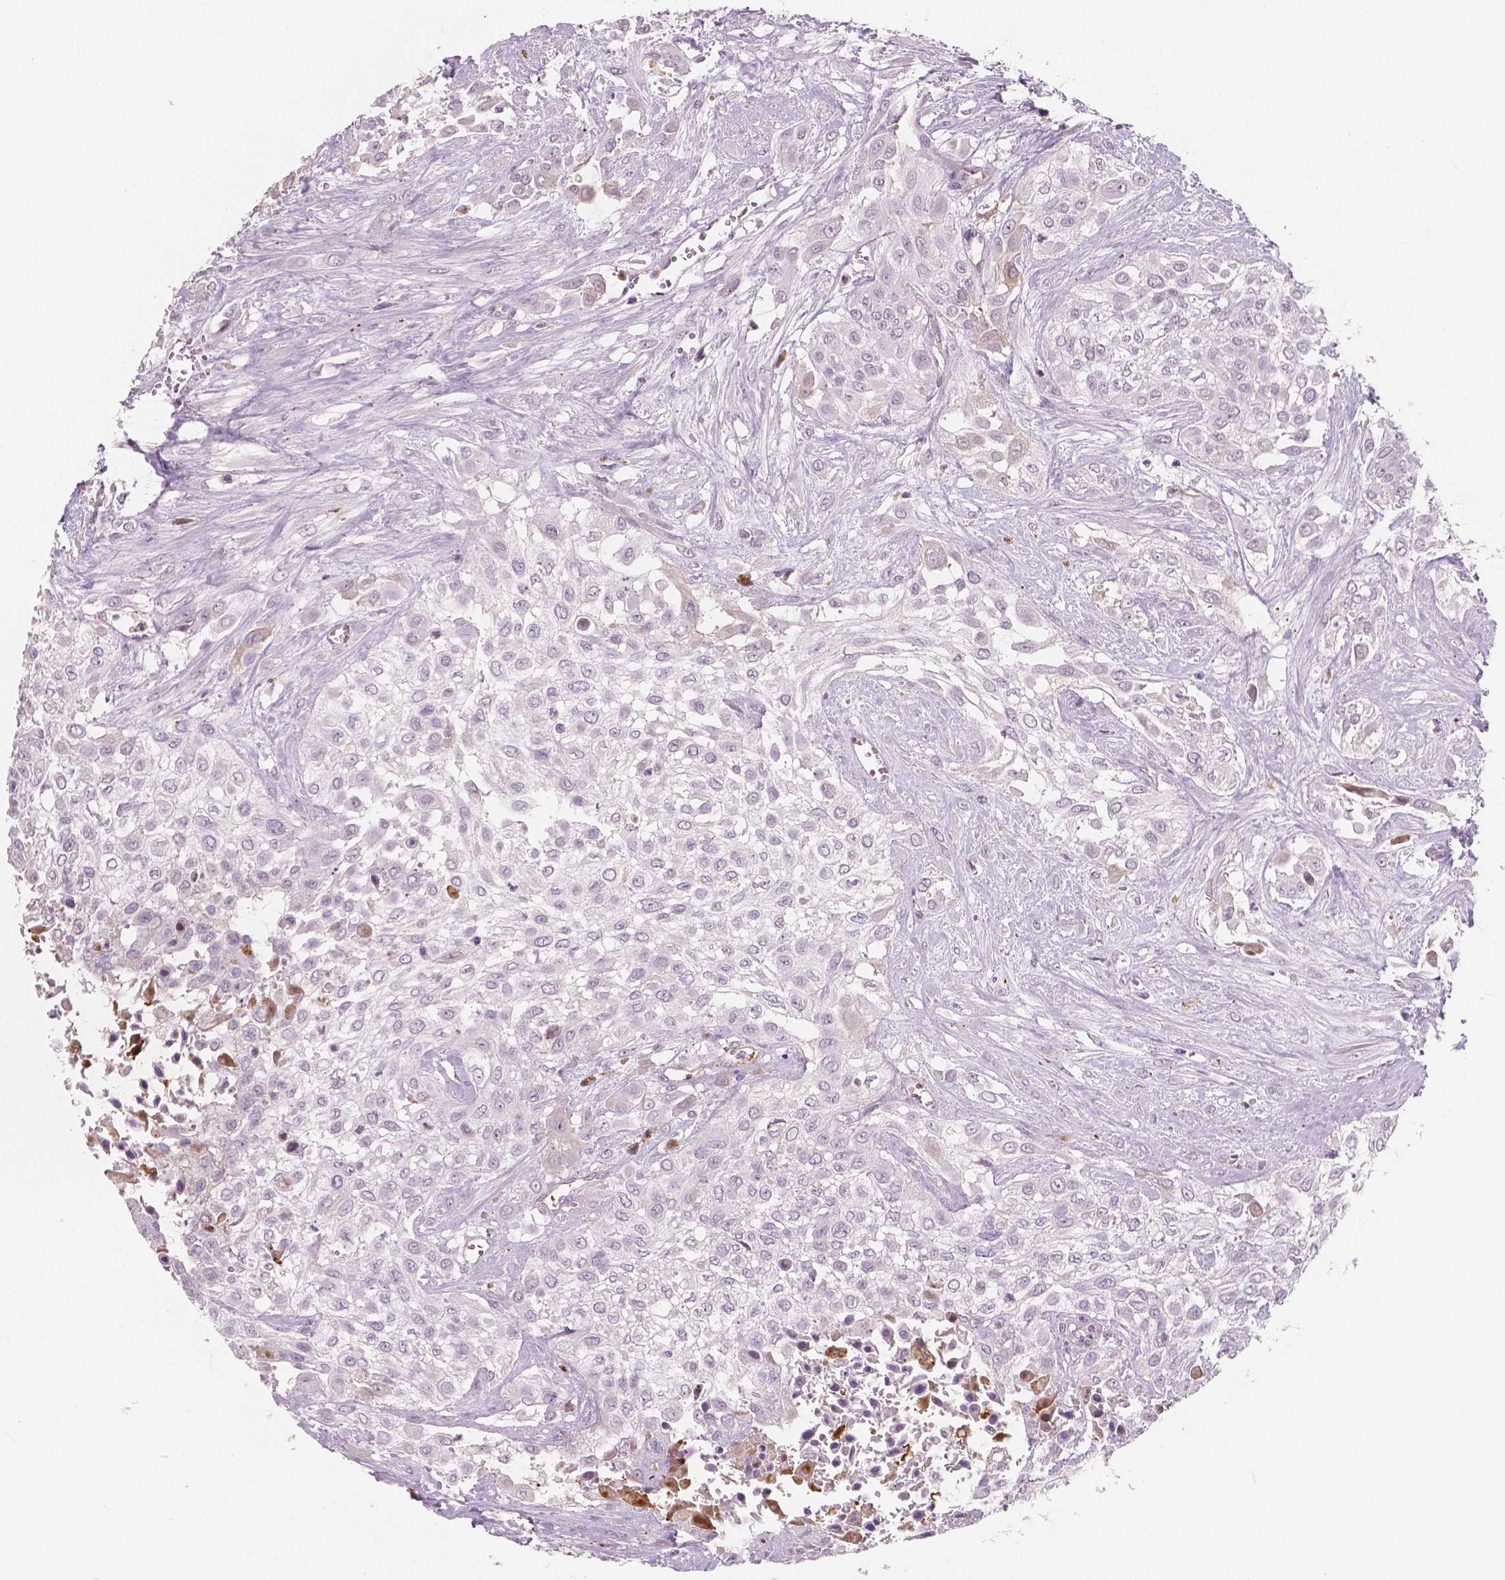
{"staining": {"intensity": "negative", "quantity": "none", "location": "none"}, "tissue": "urothelial cancer", "cell_type": "Tumor cells", "image_type": "cancer", "snomed": [{"axis": "morphology", "description": "Urothelial carcinoma, High grade"}, {"axis": "topography", "description": "Urinary bladder"}], "caption": "Urothelial cancer stained for a protein using immunohistochemistry demonstrates no expression tumor cells.", "gene": "APOA4", "patient": {"sex": "male", "age": 57}}